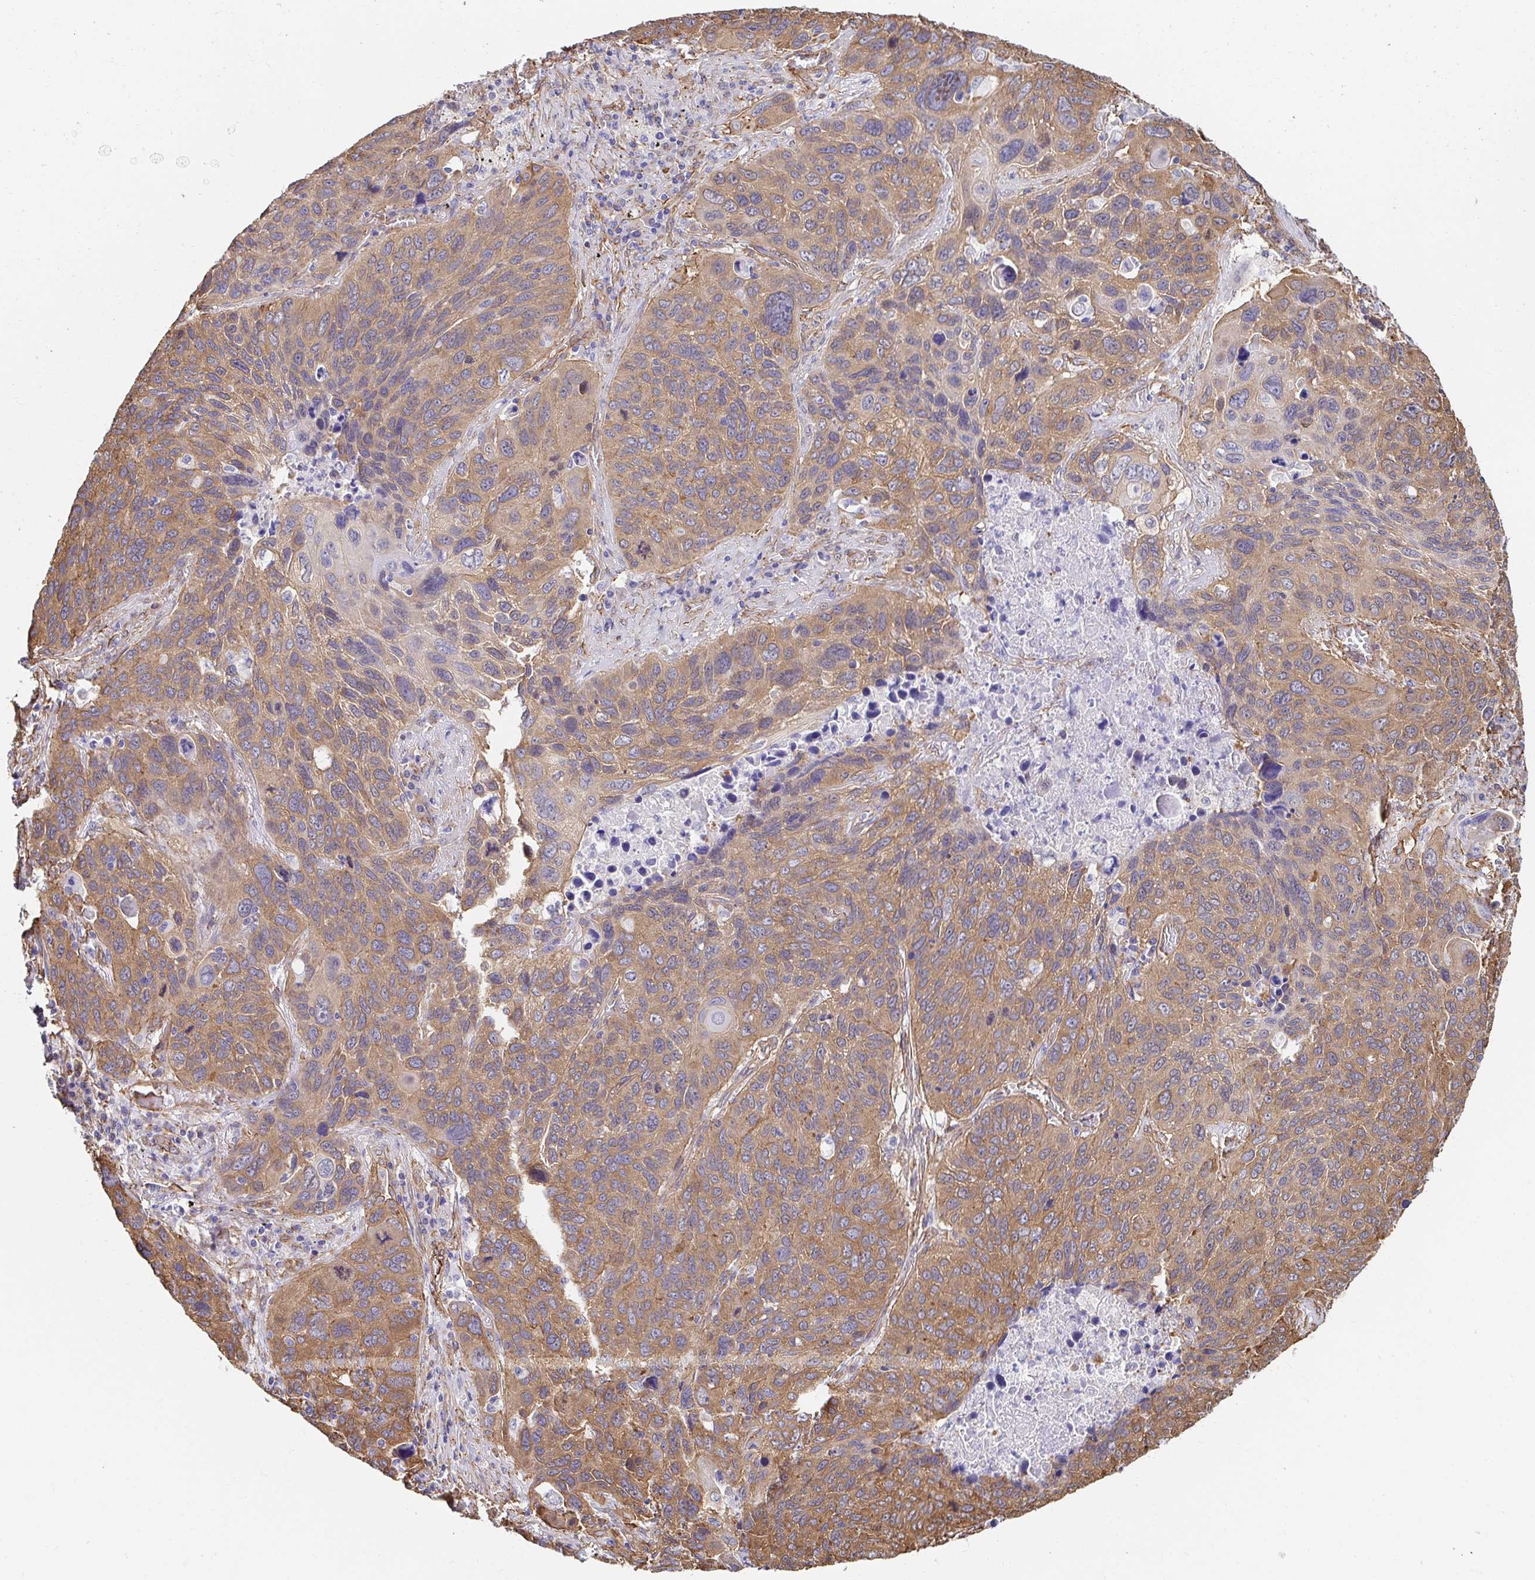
{"staining": {"intensity": "moderate", "quantity": ">75%", "location": "cytoplasmic/membranous"}, "tissue": "lung cancer", "cell_type": "Tumor cells", "image_type": "cancer", "snomed": [{"axis": "morphology", "description": "Squamous cell carcinoma, NOS"}, {"axis": "topography", "description": "Lung"}], "caption": "High-power microscopy captured an immunohistochemistry image of lung cancer (squamous cell carcinoma), revealing moderate cytoplasmic/membranous staining in about >75% of tumor cells.", "gene": "CTTN", "patient": {"sex": "male", "age": 68}}